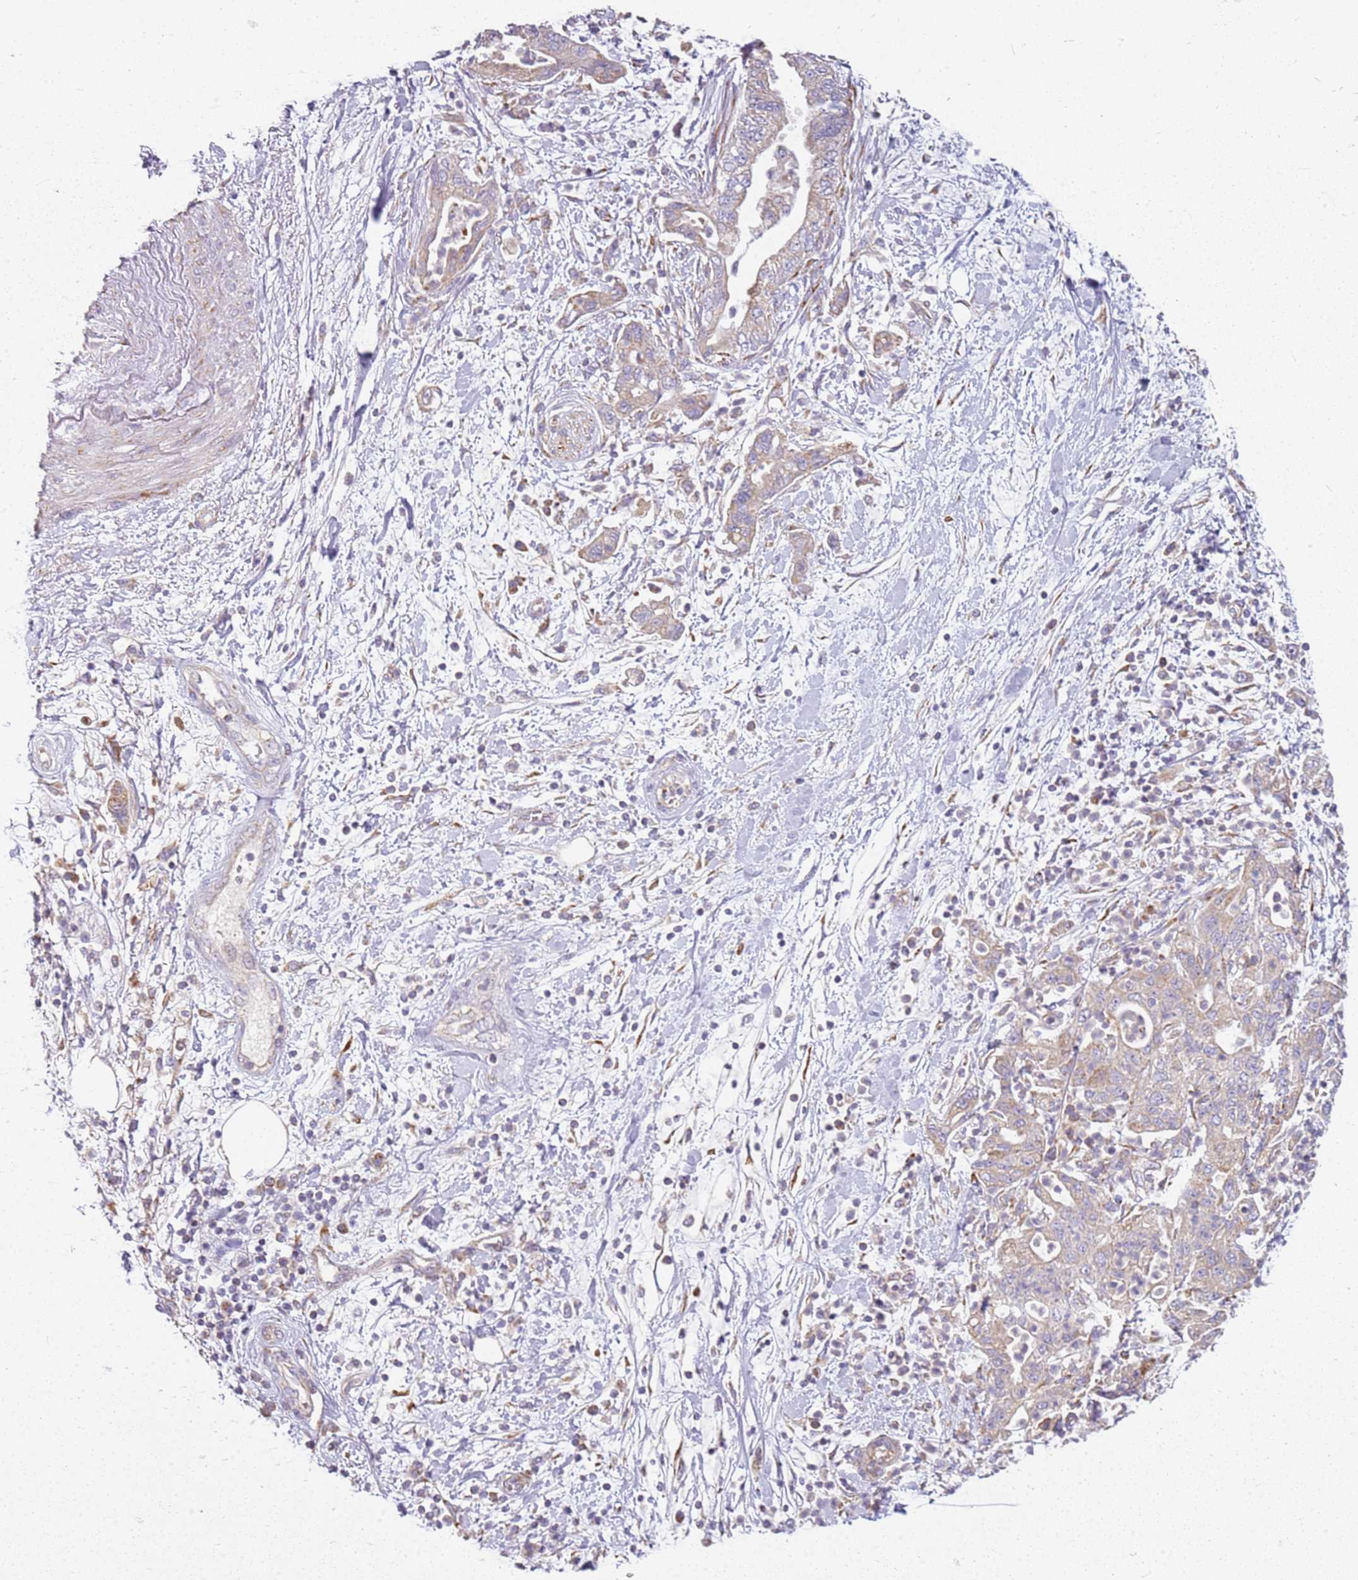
{"staining": {"intensity": "weak", "quantity": "25%-75%", "location": "cytoplasmic/membranous"}, "tissue": "pancreatic cancer", "cell_type": "Tumor cells", "image_type": "cancer", "snomed": [{"axis": "morphology", "description": "Adenocarcinoma, NOS"}, {"axis": "topography", "description": "Pancreas"}], "caption": "Immunohistochemical staining of pancreatic cancer shows low levels of weak cytoplasmic/membranous protein expression in approximately 25%-75% of tumor cells. (Brightfield microscopy of DAB IHC at high magnification).", "gene": "TMEM200C", "patient": {"sex": "female", "age": 73}}